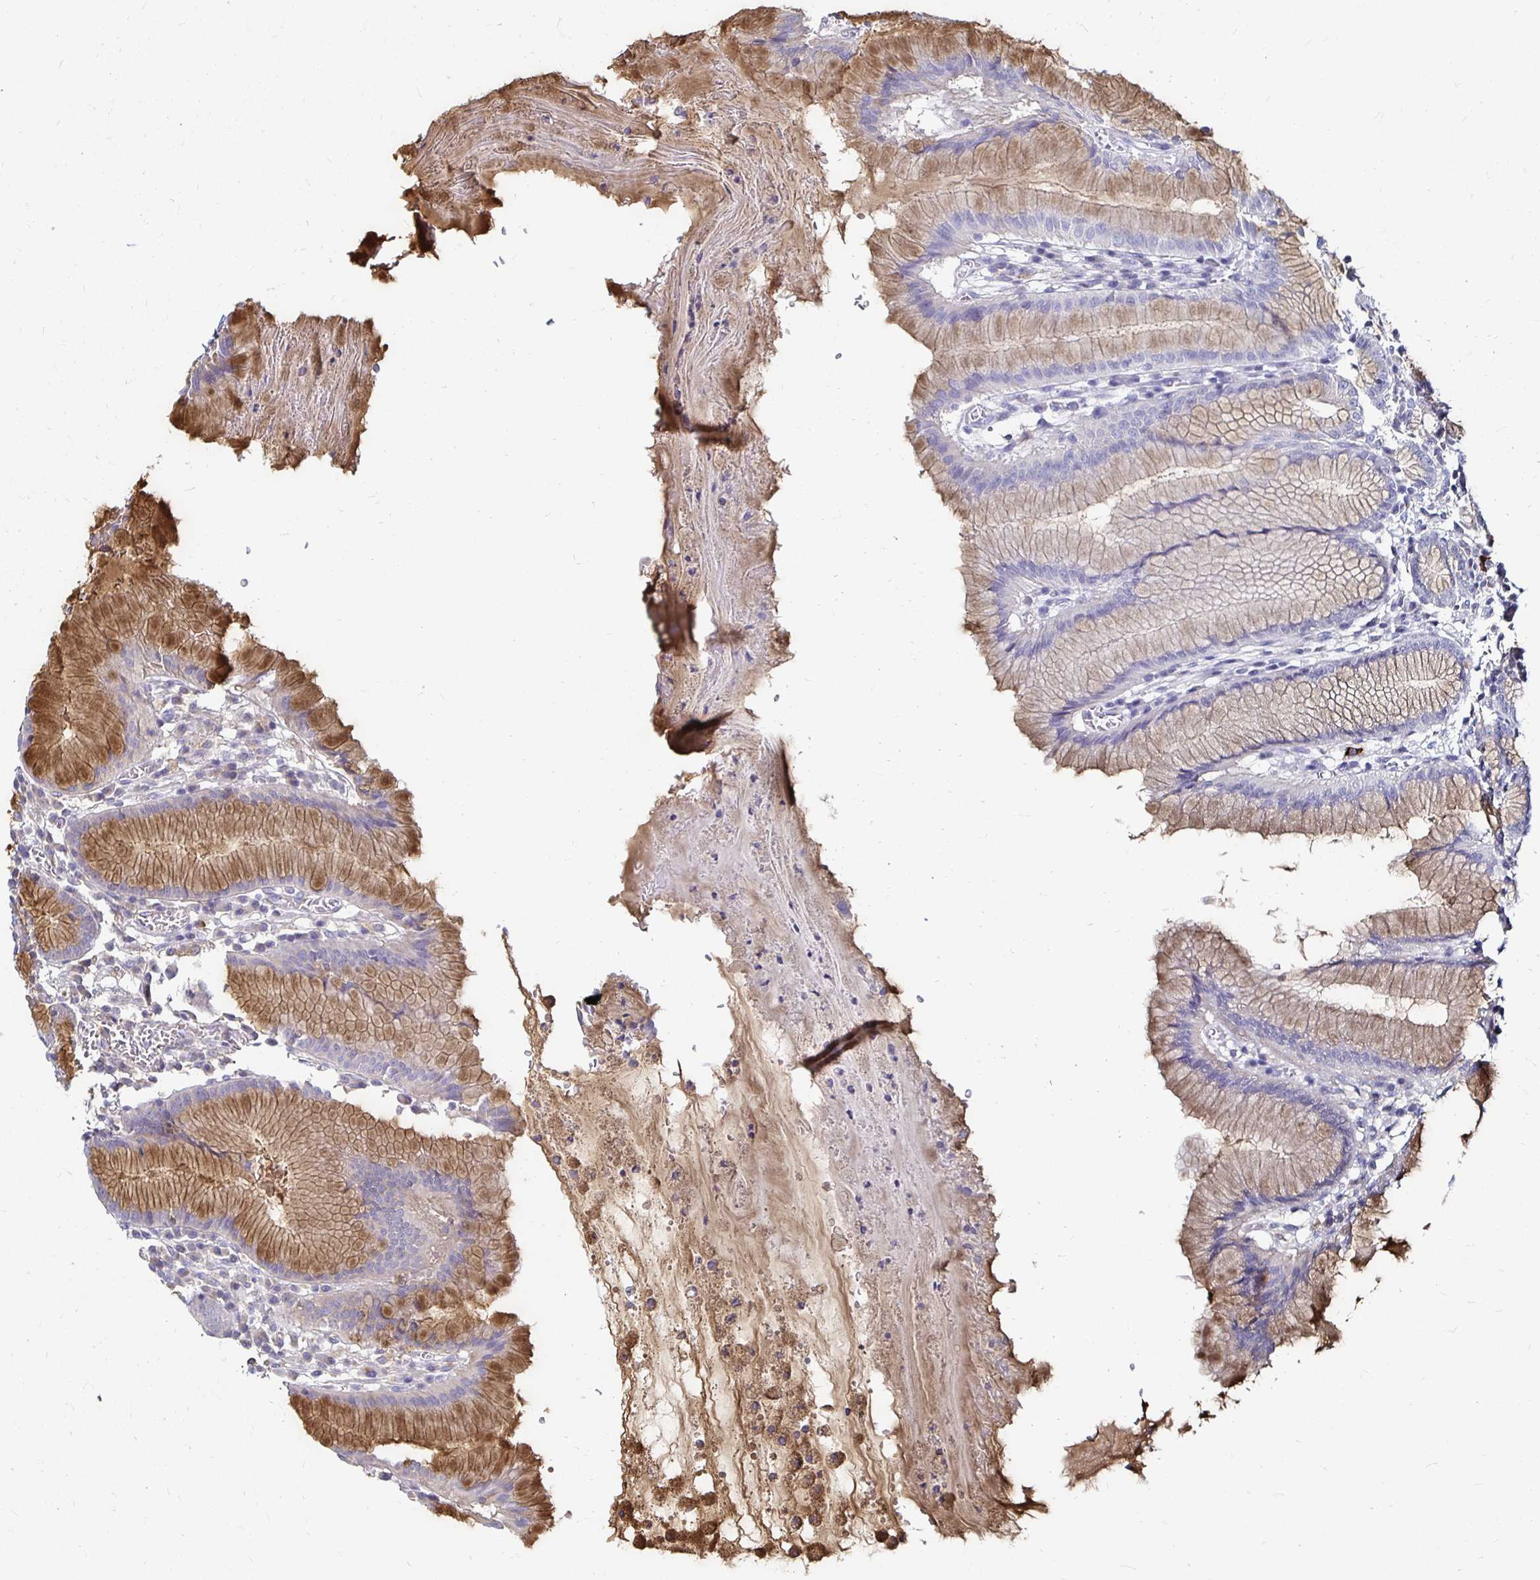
{"staining": {"intensity": "moderate", "quantity": "<25%", "location": "cytoplasmic/membranous"}, "tissue": "stomach", "cell_type": "Glandular cells", "image_type": "normal", "snomed": [{"axis": "morphology", "description": "Normal tissue, NOS"}, {"axis": "topography", "description": "Stomach"}], "caption": "Immunohistochemical staining of normal stomach demonstrates low levels of moderate cytoplasmic/membranous positivity in about <25% of glandular cells. Nuclei are stained in blue.", "gene": "NCSTN", "patient": {"sex": "male", "age": 55}}